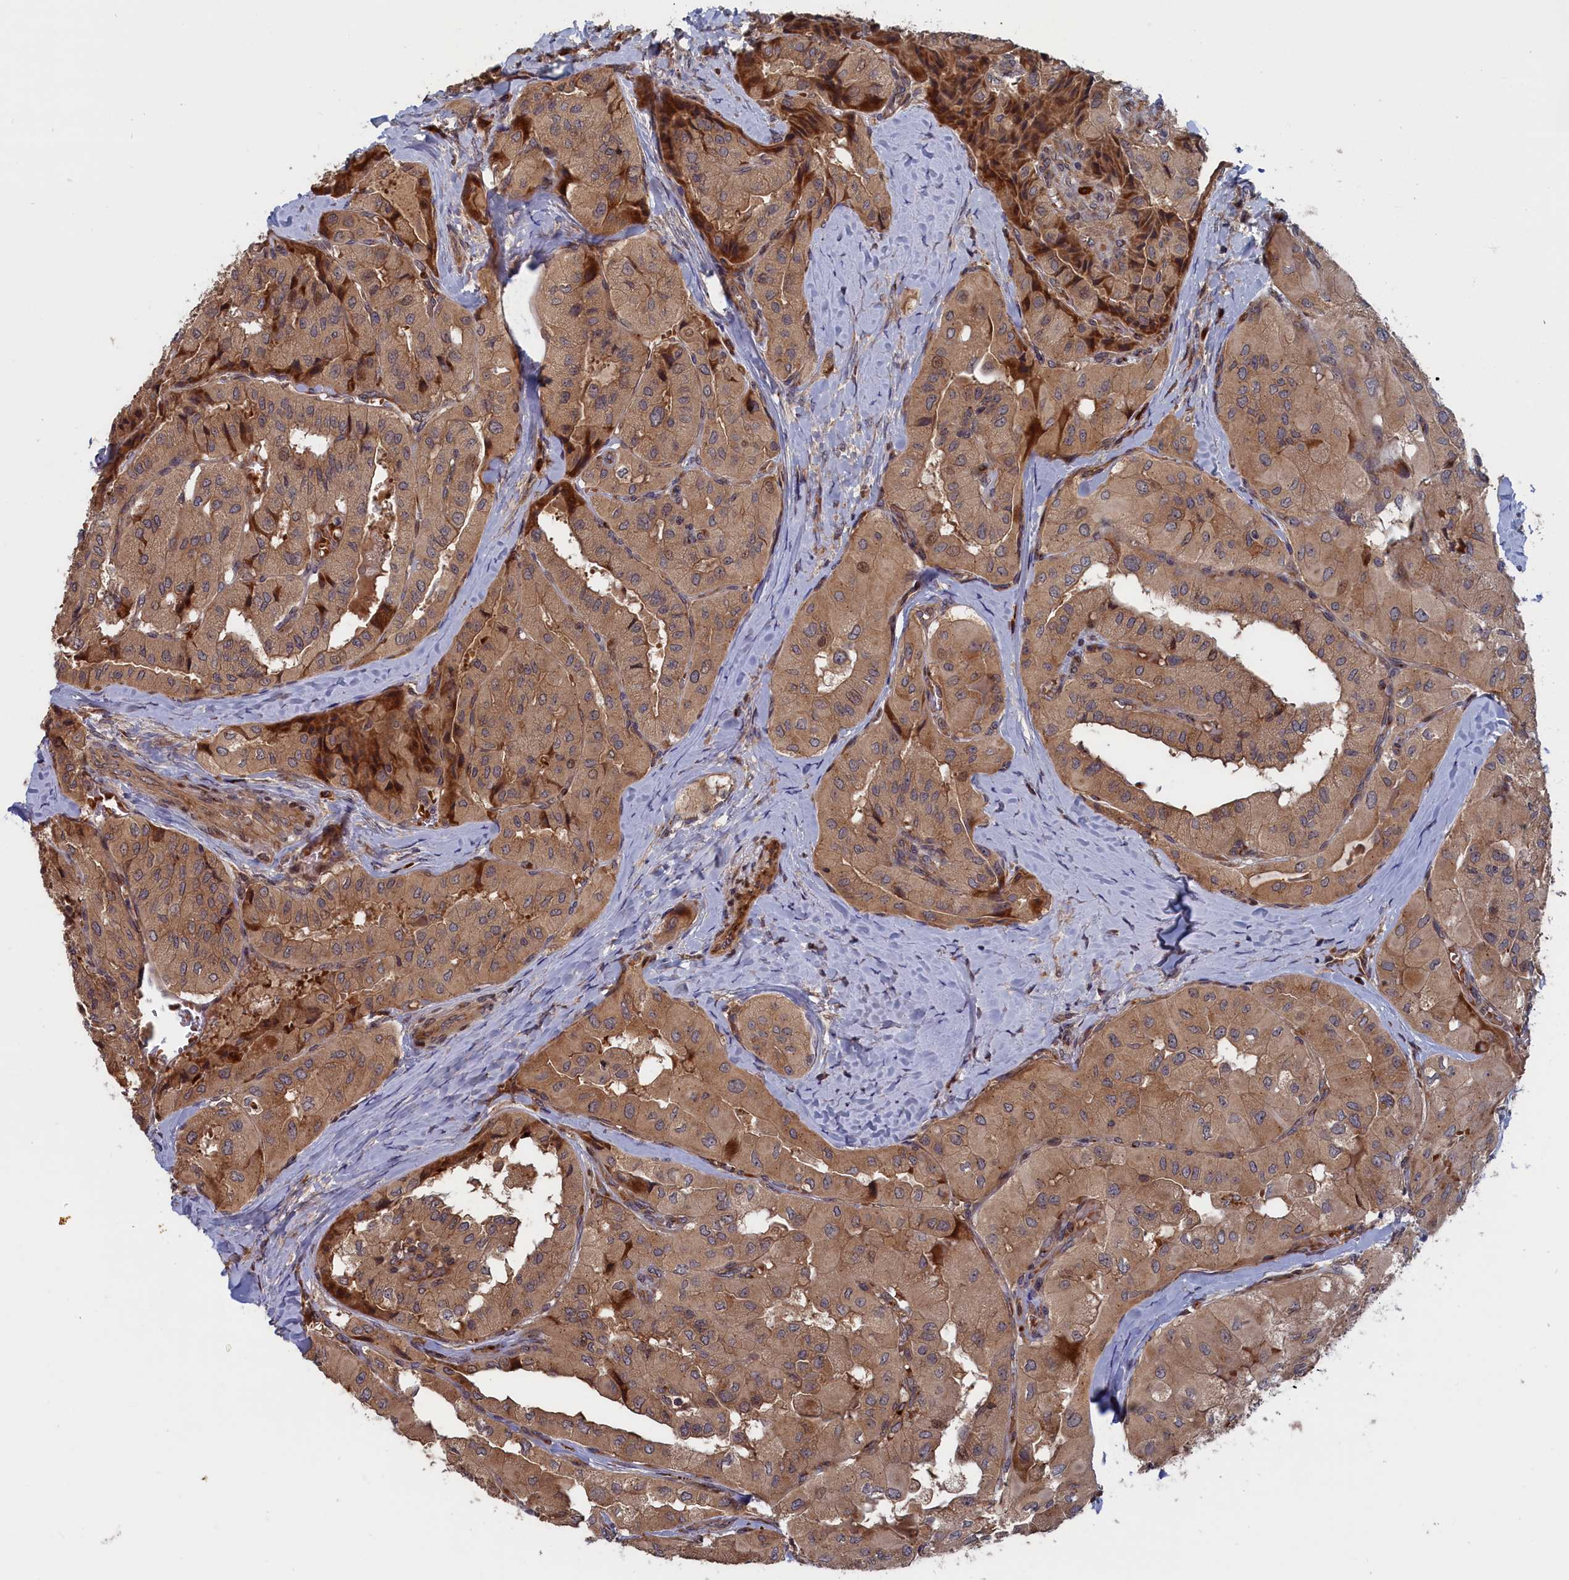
{"staining": {"intensity": "moderate", "quantity": ">75%", "location": "cytoplasmic/membranous"}, "tissue": "thyroid cancer", "cell_type": "Tumor cells", "image_type": "cancer", "snomed": [{"axis": "morphology", "description": "Normal tissue, NOS"}, {"axis": "morphology", "description": "Papillary adenocarcinoma, NOS"}, {"axis": "topography", "description": "Thyroid gland"}], "caption": "Immunohistochemical staining of human thyroid cancer reveals medium levels of moderate cytoplasmic/membranous staining in about >75% of tumor cells. Nuclei are stained in blue.", "gene": "TRAPPC2L", "patient": {"sex": "female", "age": 59}}